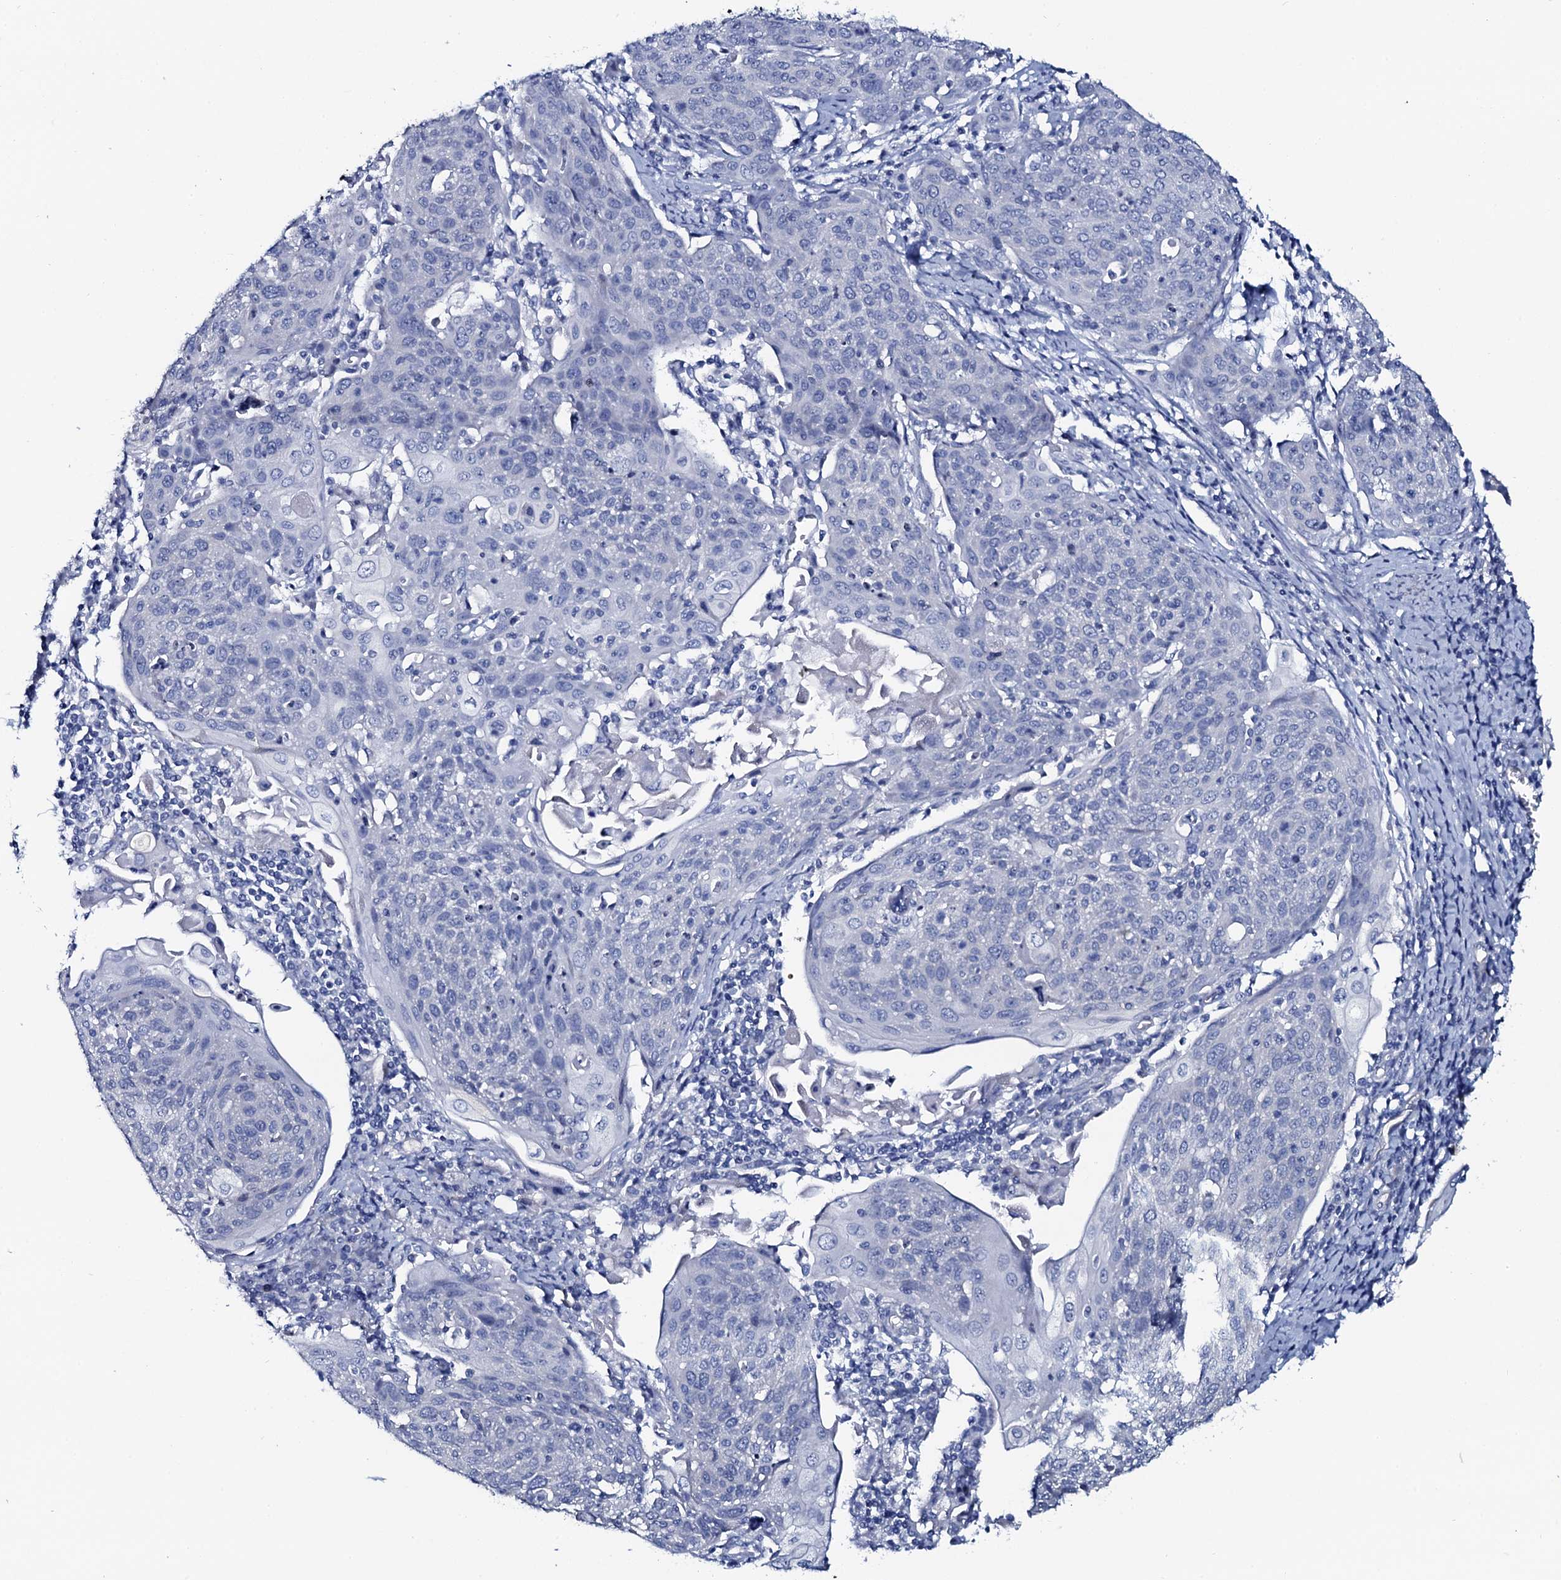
{"staining": {"intensity": "negative", "quantity": "none", "location": "none"}, "tissue": "cervical cancer", "cell_type": "Tumor cells", "image_type": "cancer", "snomed": [{"axis": "morphology", "description": "Squamous cell carcinoma, NOS"}, {"axis": "topography", "description": "Cervix"}], "caption": "Protein analysis of cervical cancer (squamous cell carcinoma) reveals no significant expression in tumor cells. Nuclei are stained in blue.", "gene": "GYS2", "patient": {"sex": "female", "age": 67}}